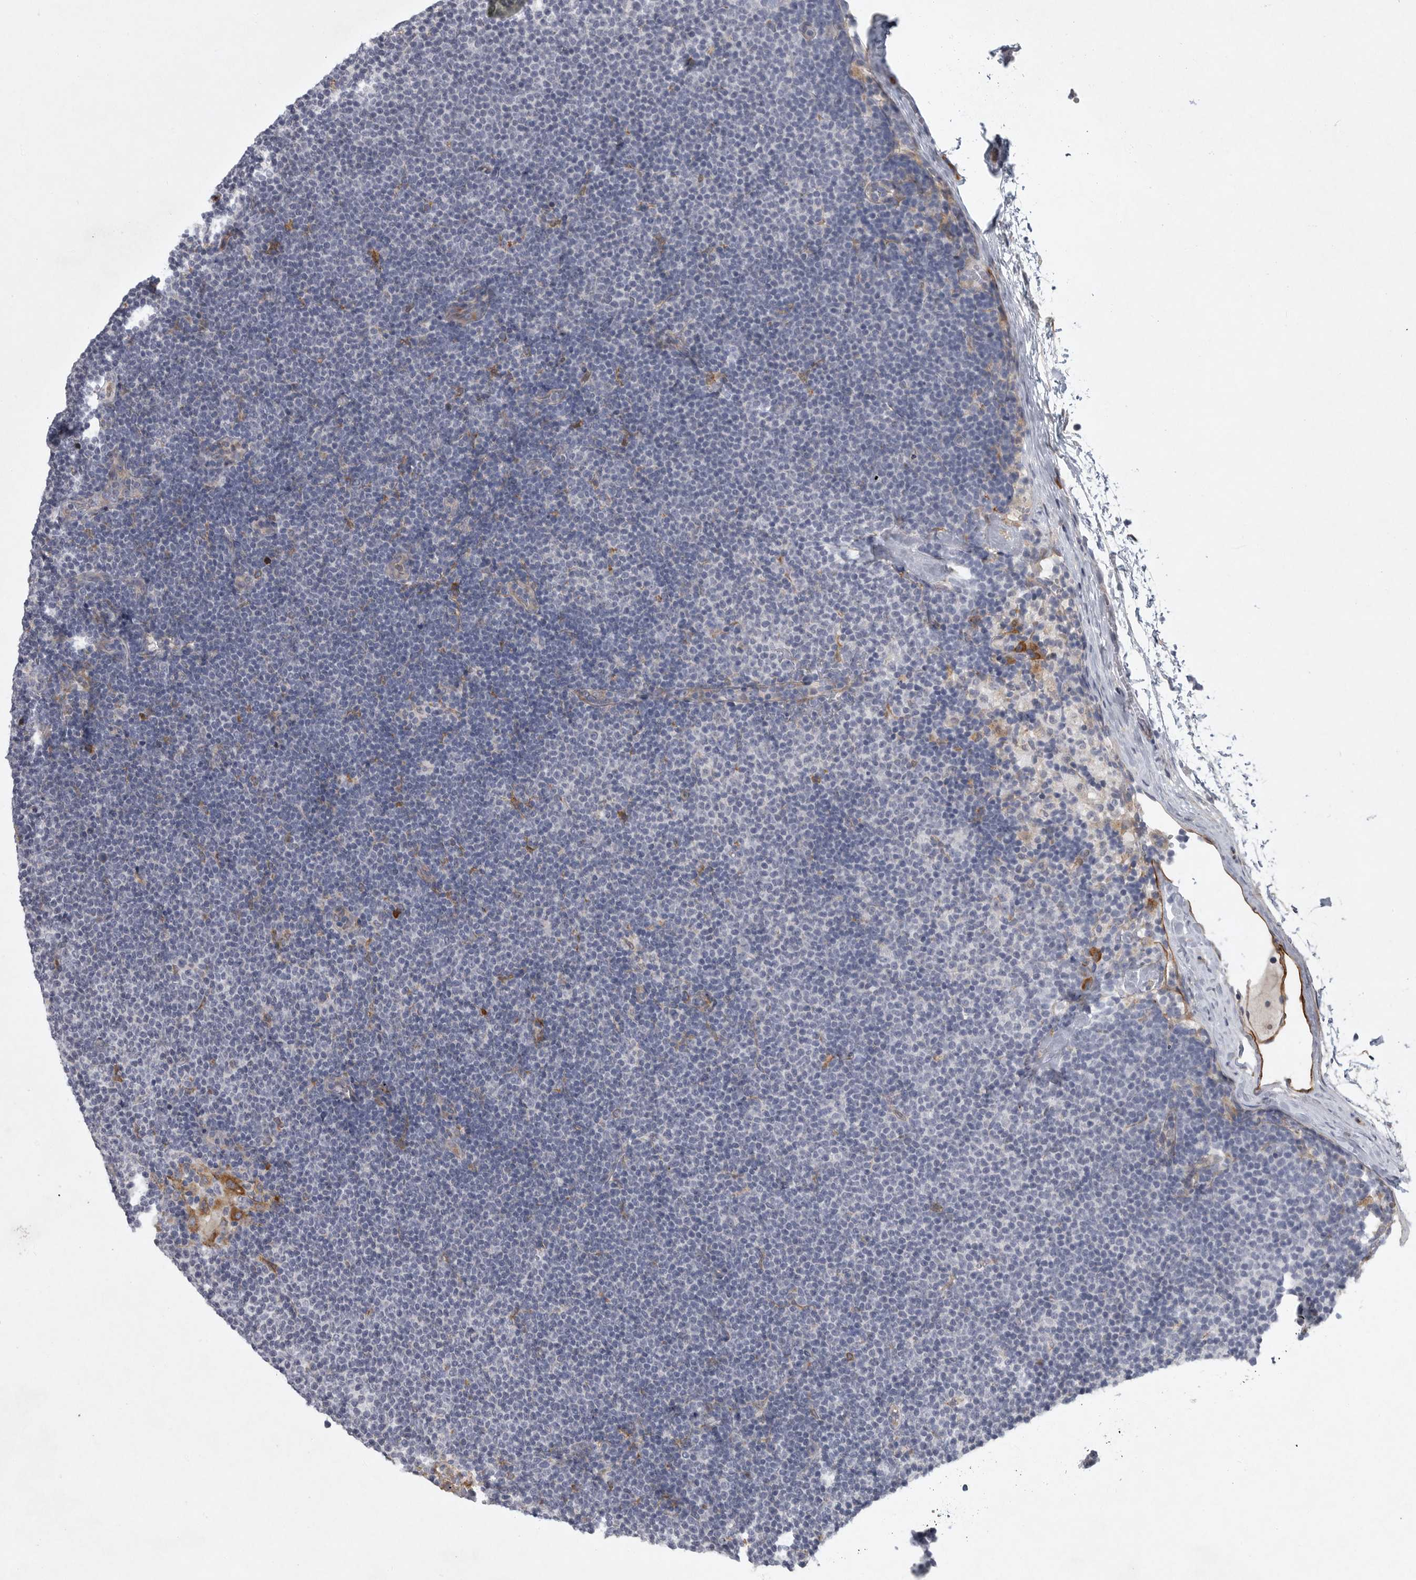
{"staining": {"intensity": "negative", "quantity": "none", "location": "none"}, "tissue": "lymphoma", "cell_type": "Tumor cells", "image_type": "cancer", "snomed": [{"axis": "morphology", "description": "Malignant lymphoma, non-Hodgkin's type, Low grade"}, {"axis": "topography", "description": "Lymph node"}], "caption": "Lymphoma was stained to show a protein in brown. There is no significant positivity in tumor cells.", "gene": "MINPP1", "patient": {"sex": "female", "age": 53}}